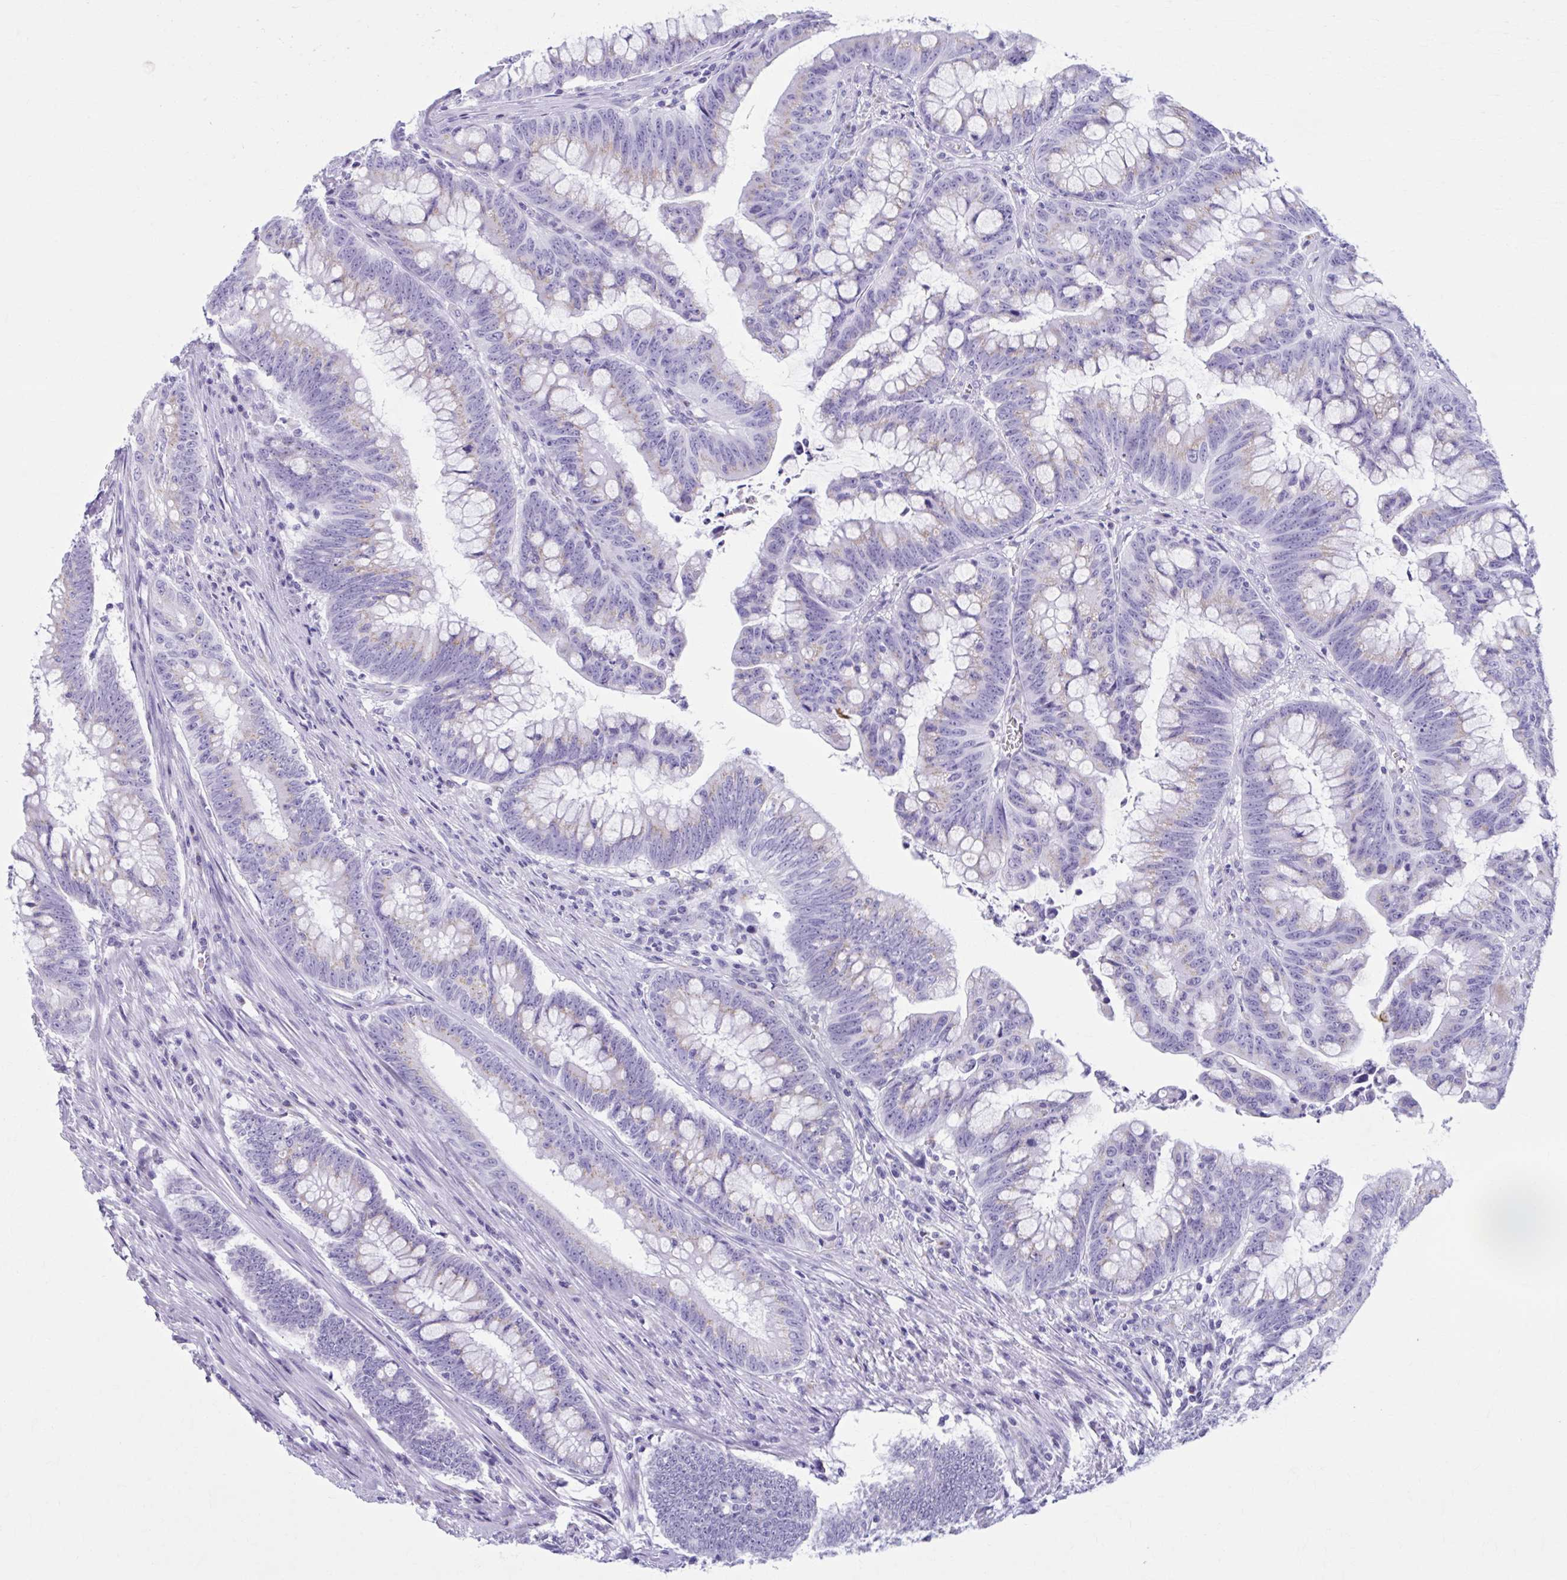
{"staining": {"intensity": "weak", "quantity": "25%-75%", "location": "cytoplasmic/membranous"}, "tissue": "colorectal cancer", "cell_type": "Tumor cells", "image_type": "cancer", "snomed": [{"axis": "morphology", "description": "Adenocarcinoma, NOS"}, {"axis": "topography", "description": "Colon"}], "caption": "Colorectal adenocarcinoma was stained to show a protein in brown. There is low levels of weak cytoplasmic/membranous staining in approximately 25%-75% of tumor cells. The staining was performed using DAB to visualize the protein expression in brown, while the nuclei were stained in blue with hematoxylin (Magnification: 20x).", "gene": "KCNE2", "patient": {"sex": "male", "age": 62}}